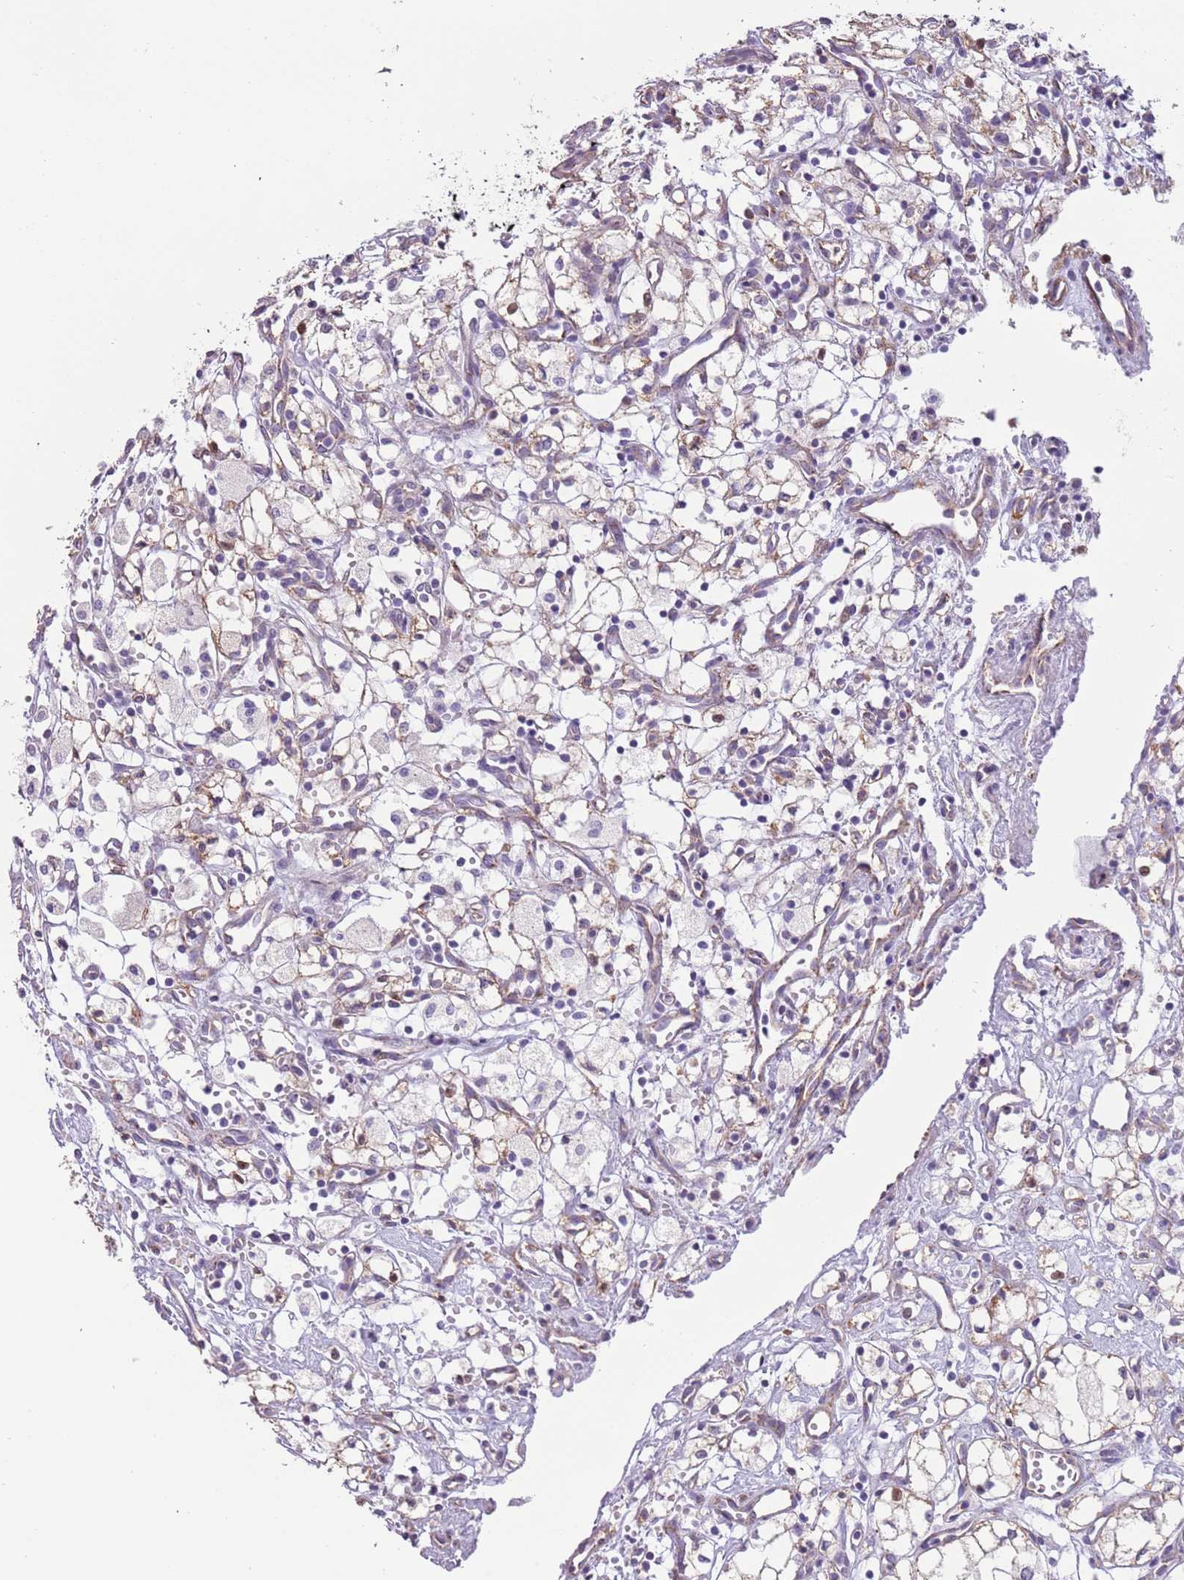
{"staining": {"intensity": "weak", "quantity": "<25%", "location": "cytoplasmic/membranous"}, "tissue": "renal cancer", "cell_type": "Tumor cells", "image_type": "cancer", "snomed": [{"axis": "morphology", "description": "Adenocarcinoma, NOS"}, {"axis": "topography", "description": "Kidney"}], "caption": "This is a photomicrograph of immunohistochemistry (IHC) staining of renal cancer (adenocarcinoma), which shows no positivity in tumor cells.", "gene": "RNF222", "patient": {"sex": "male", "age": 59}}